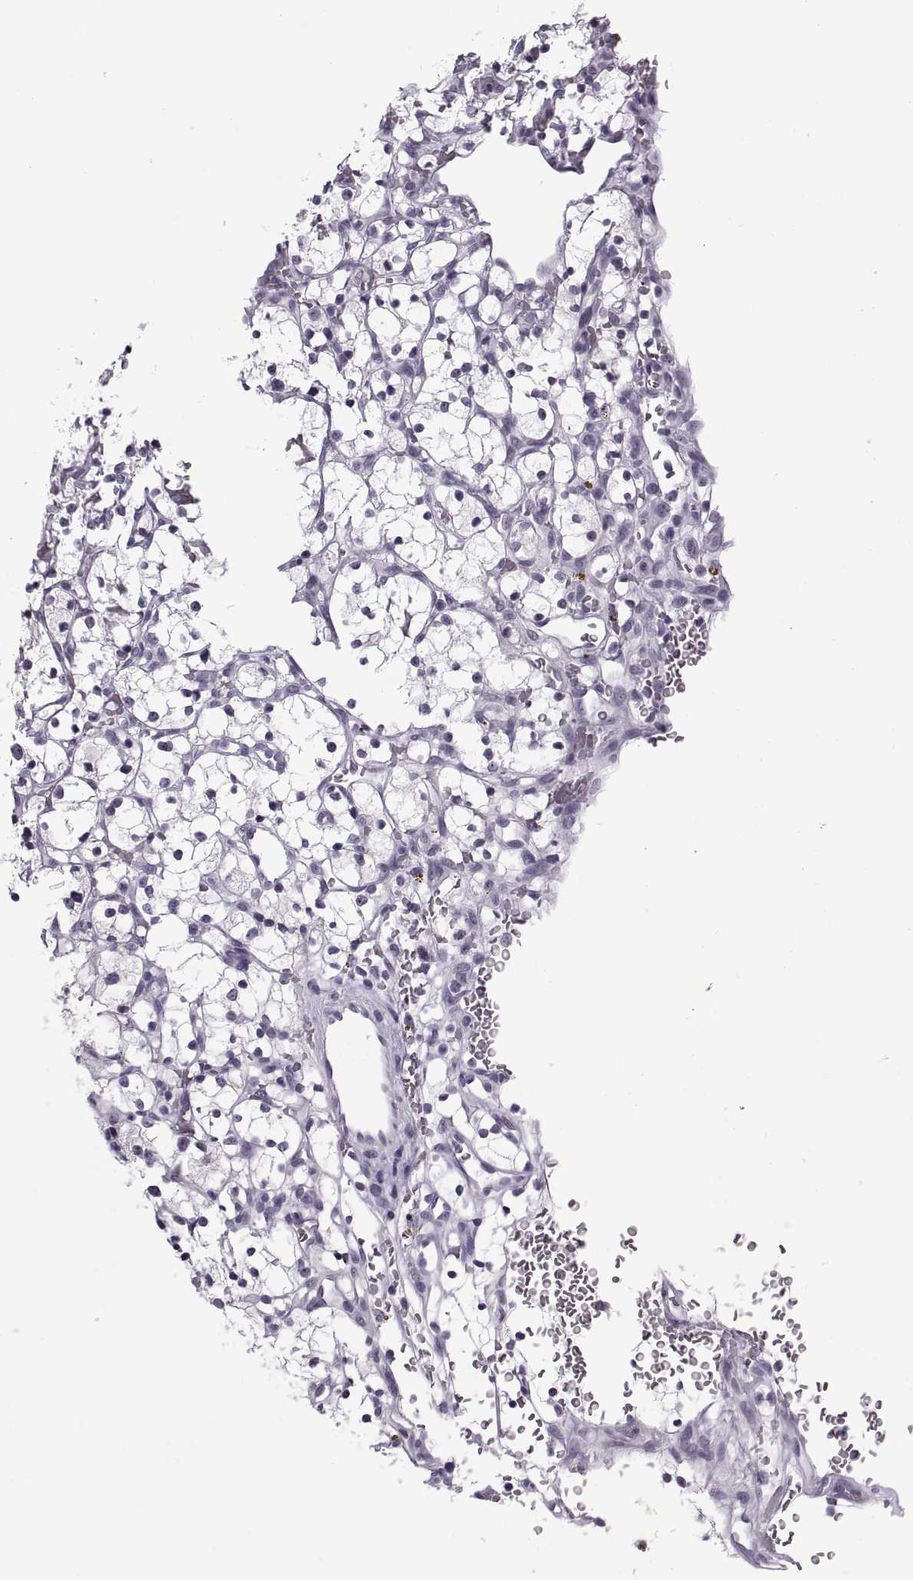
{"staining": {"intensity": "negative", "quantity": "none", "location": "none"}, "tissue": "renal cancer", "cell_type": "Tumor cells", "image_type": "cancer", "snomed": [{"axis": "morphology", "description": "Adenocarcinoma, NOS"}, {"axis": "topography", "description": "Kidney"}], "caption": "Renal cancer (adenocarcinoma) stained for a protein using immunohistochemistry (IHC) exhibits no staining tumor cells.", "gene": "TBC1D3G", "patient": {"sex": "female", "age": 64}}